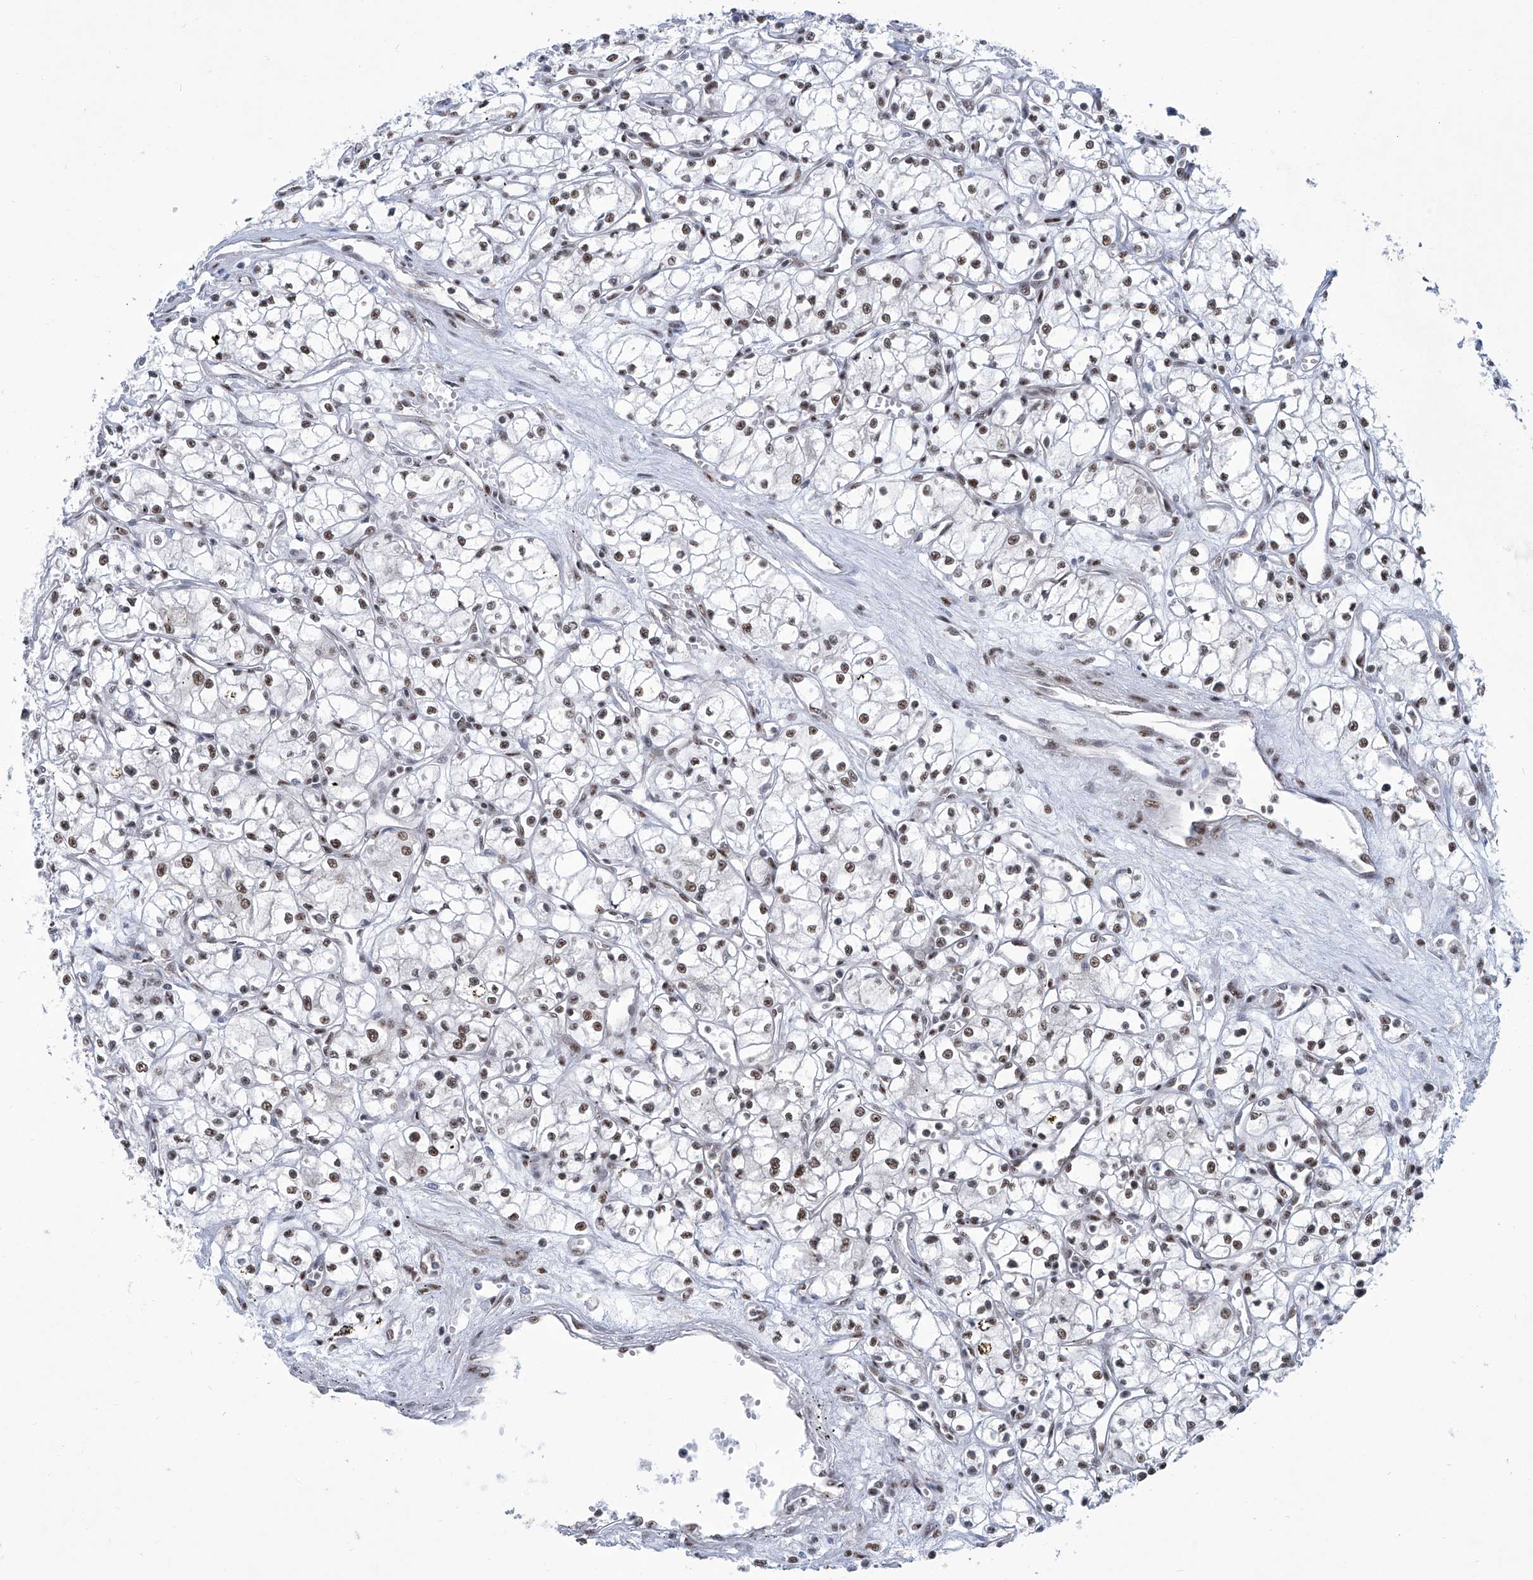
{"staining": {"intensity": "weak", "quantity": "25%-75%", "location": "nuclear"}, "tissue": "renal cancer", "cell_type": "Tumor cells", "image_type": "cancer", "snomed": [{"axis": "morphology", "description": "Adenocarcinoma, NOS"}, {"axis": "topography", "description": "Kidney"}], "caption": "Tumor cells demonstrate low levels of weak nuclear positivity in approximately 25%-75% of cells in renal cancer (adenocarcinoma). (DAB = brown stain, brightfield microscopy at high magnification).", "gene": "FBXL4", "patient": {"sex": "male", "age": 59}}